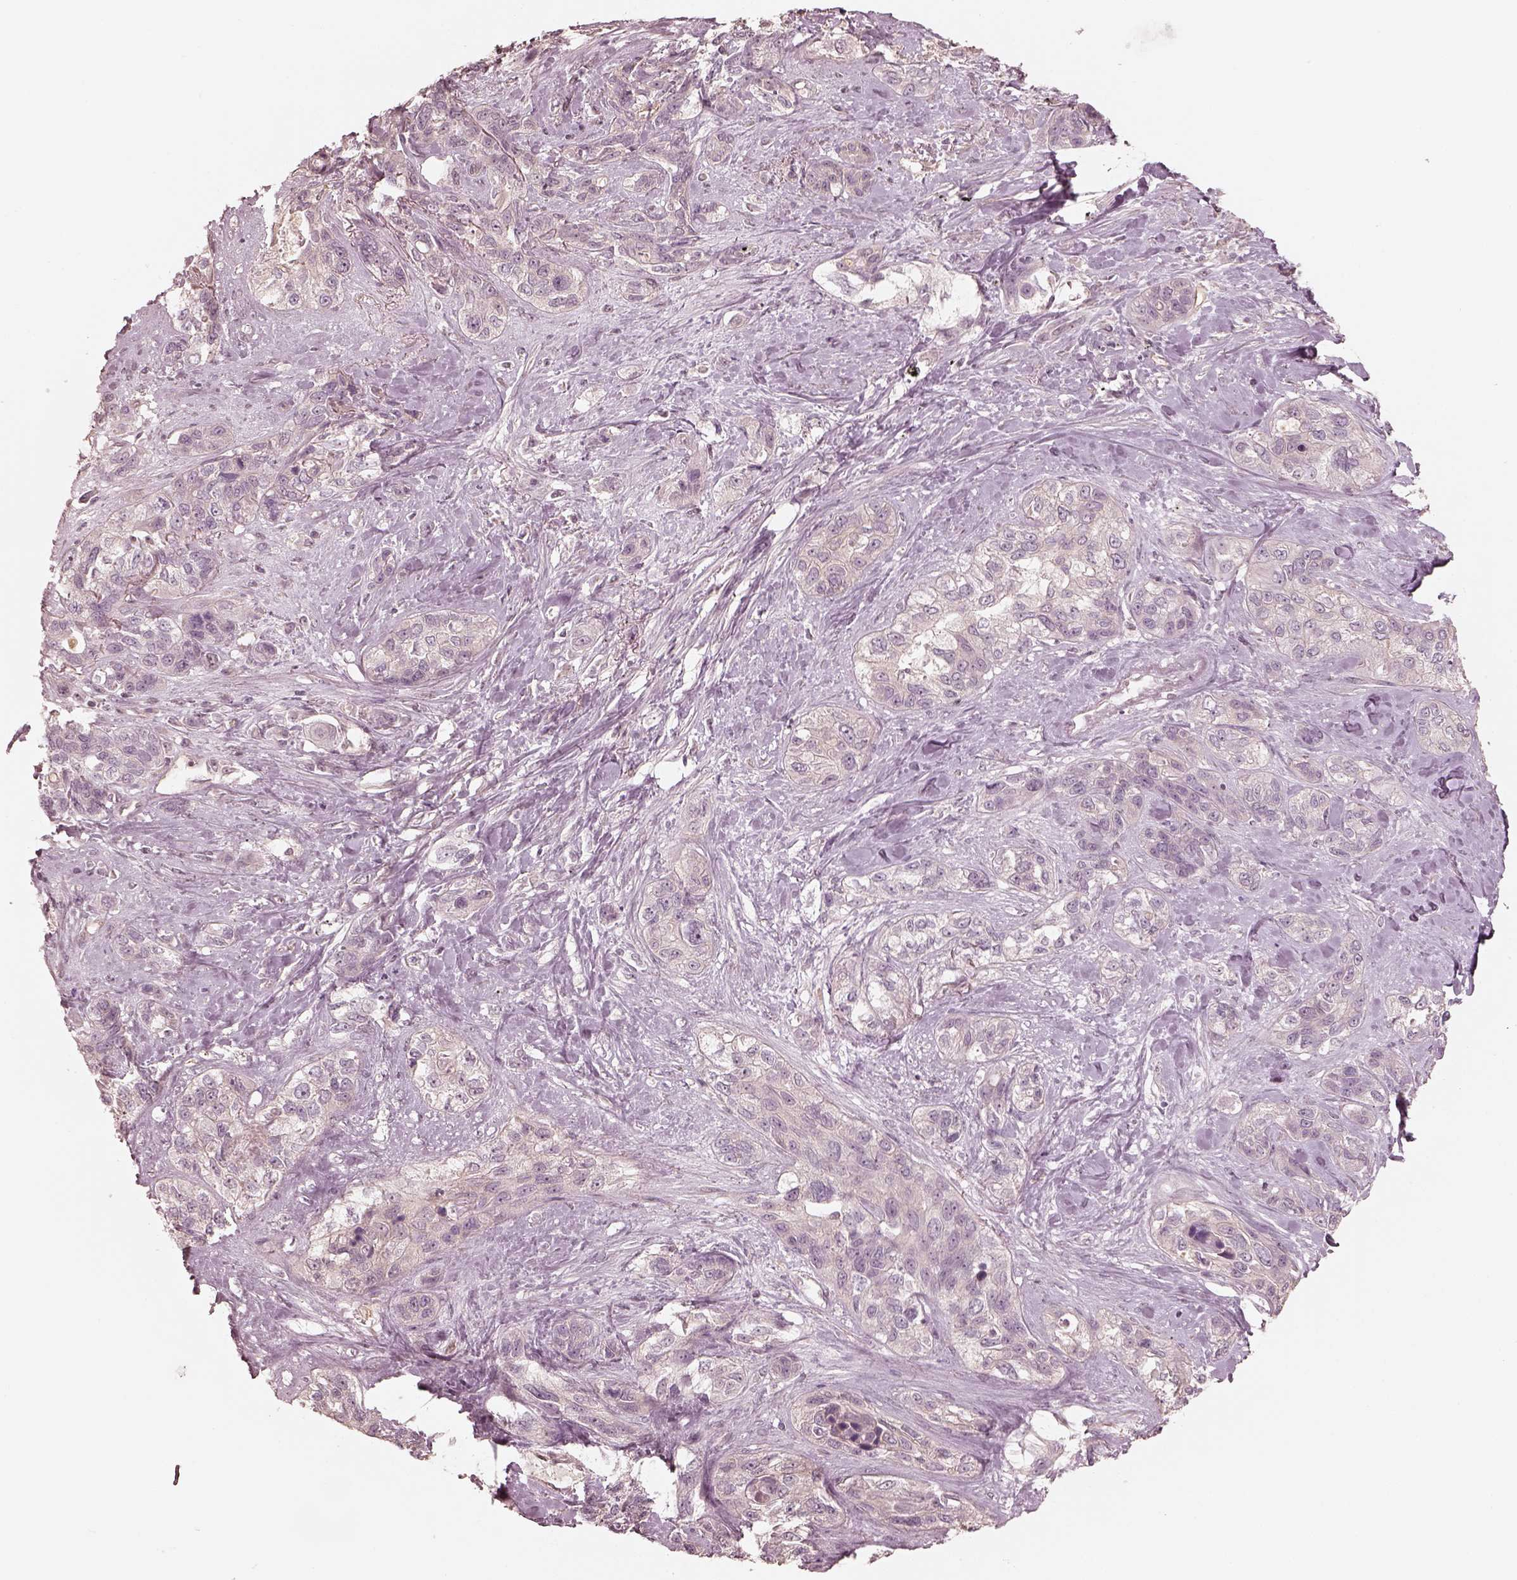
{"staining": {"intensity": "negative", "quantity": "none", "location": "none"}, "tissue": "lung cancer", "cell_type": "Tumor cells", "image_type": "cancer", "snomed": [{"axis": "morphology", "description": "Squamous cell carcinoma, NOS"}, {"axis": "topography", "description": "Lung"}], "caption": "An image of human squamous cell carcinoma (lung) is negative for staining in tumor cells.", "gene": "KIF5C", "patient": {"sex": "female", "age": 70}}